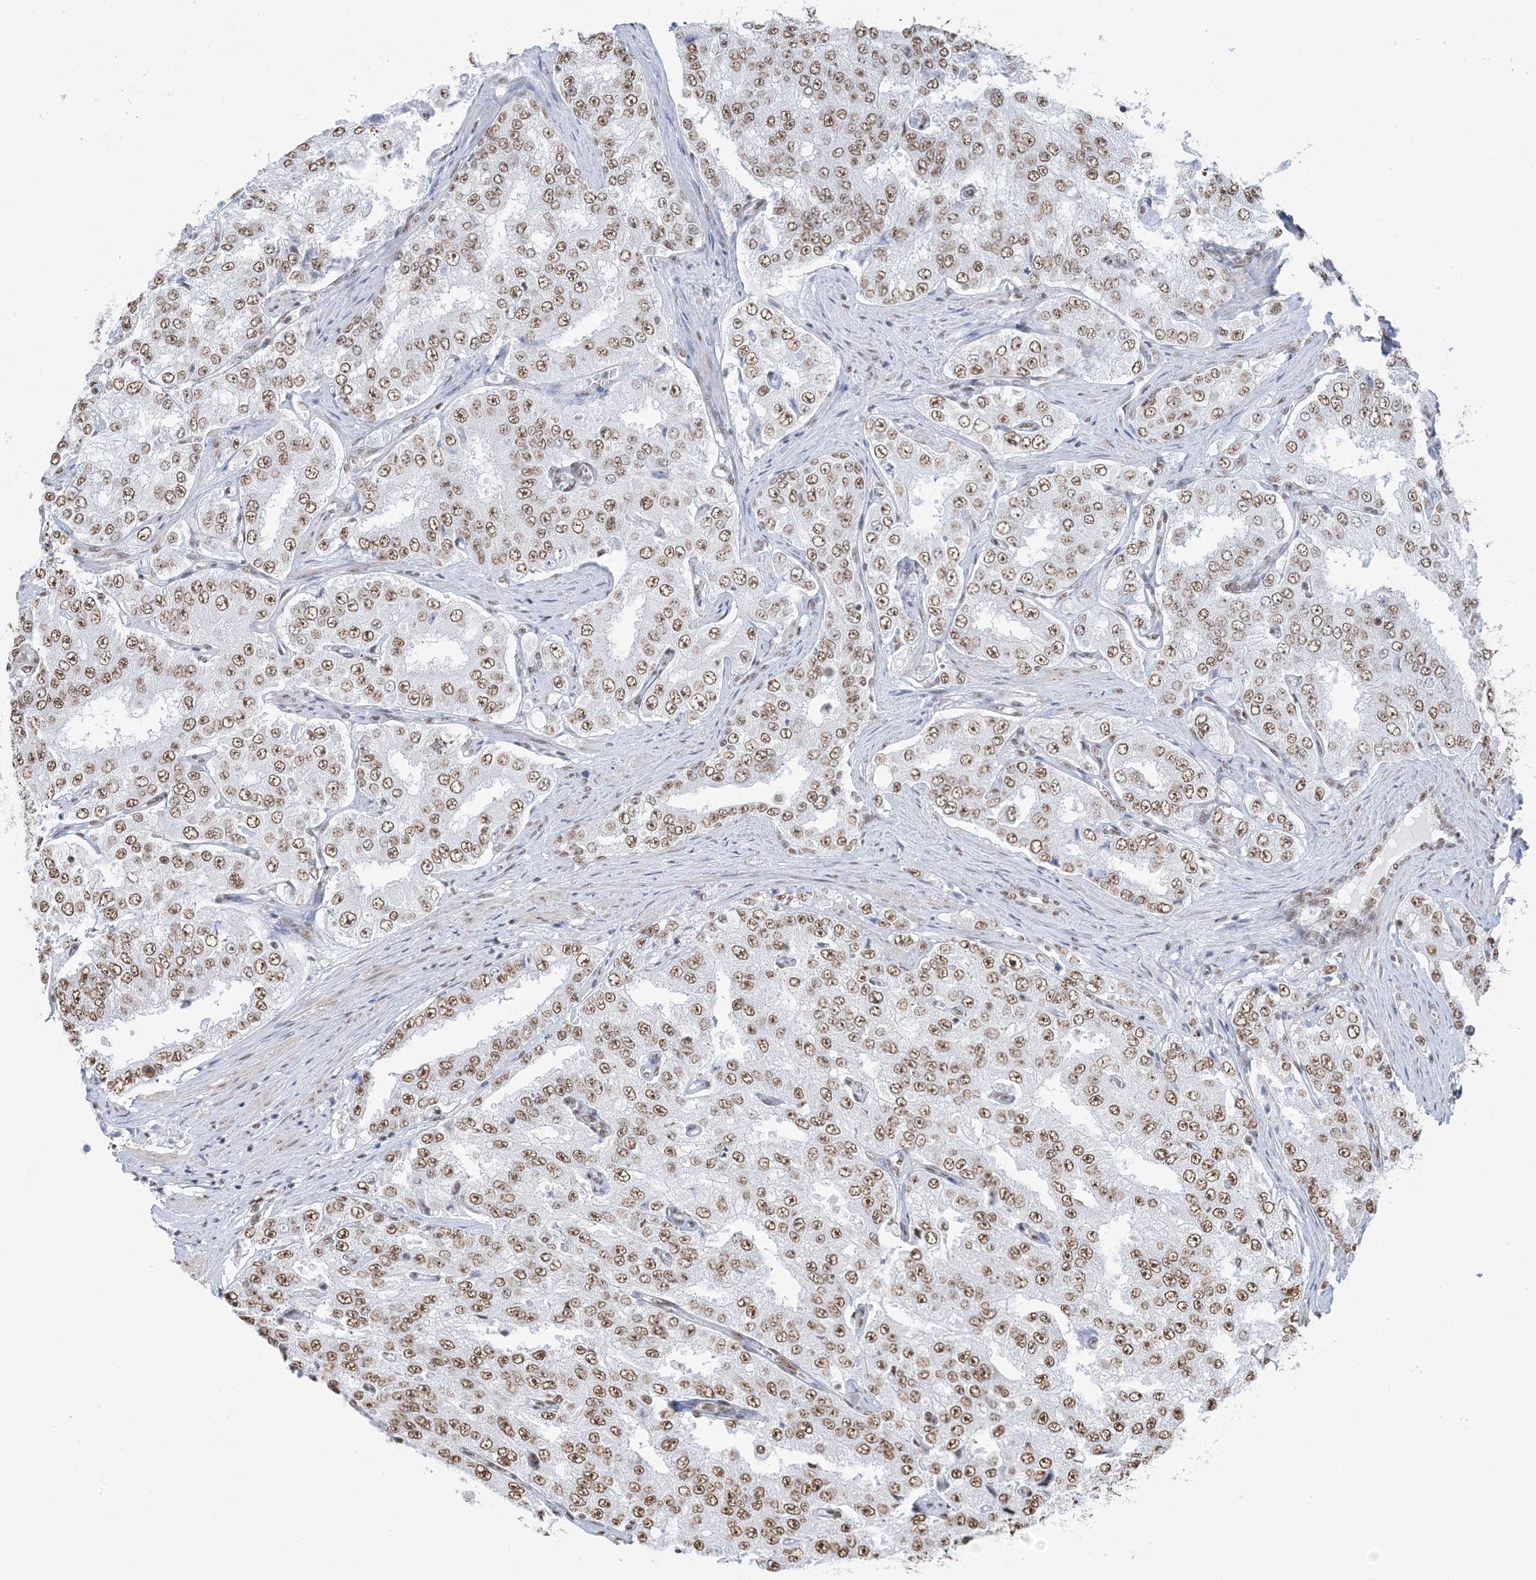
{"staining": {"intensity": "moderate", "quantity": ">75%", "location": "nuclear"}, "tissue": "prostate cancer", "cell_type": "Tumor cells", "image_type": "cancer", "snomed": [{"axis": "morphology", "description": "Adenocarcinoma, High grade"}, {"axis": "topography", "description": "Prostate"}], "caption": "Immunohistochemical staining of prostate adenocarcinoma (high-grade) reveals moderate nuclear protein staining in about >75% of tumor cells.", "gene": "ZNF792", "patient": {"sex": "male", "age": 58}}